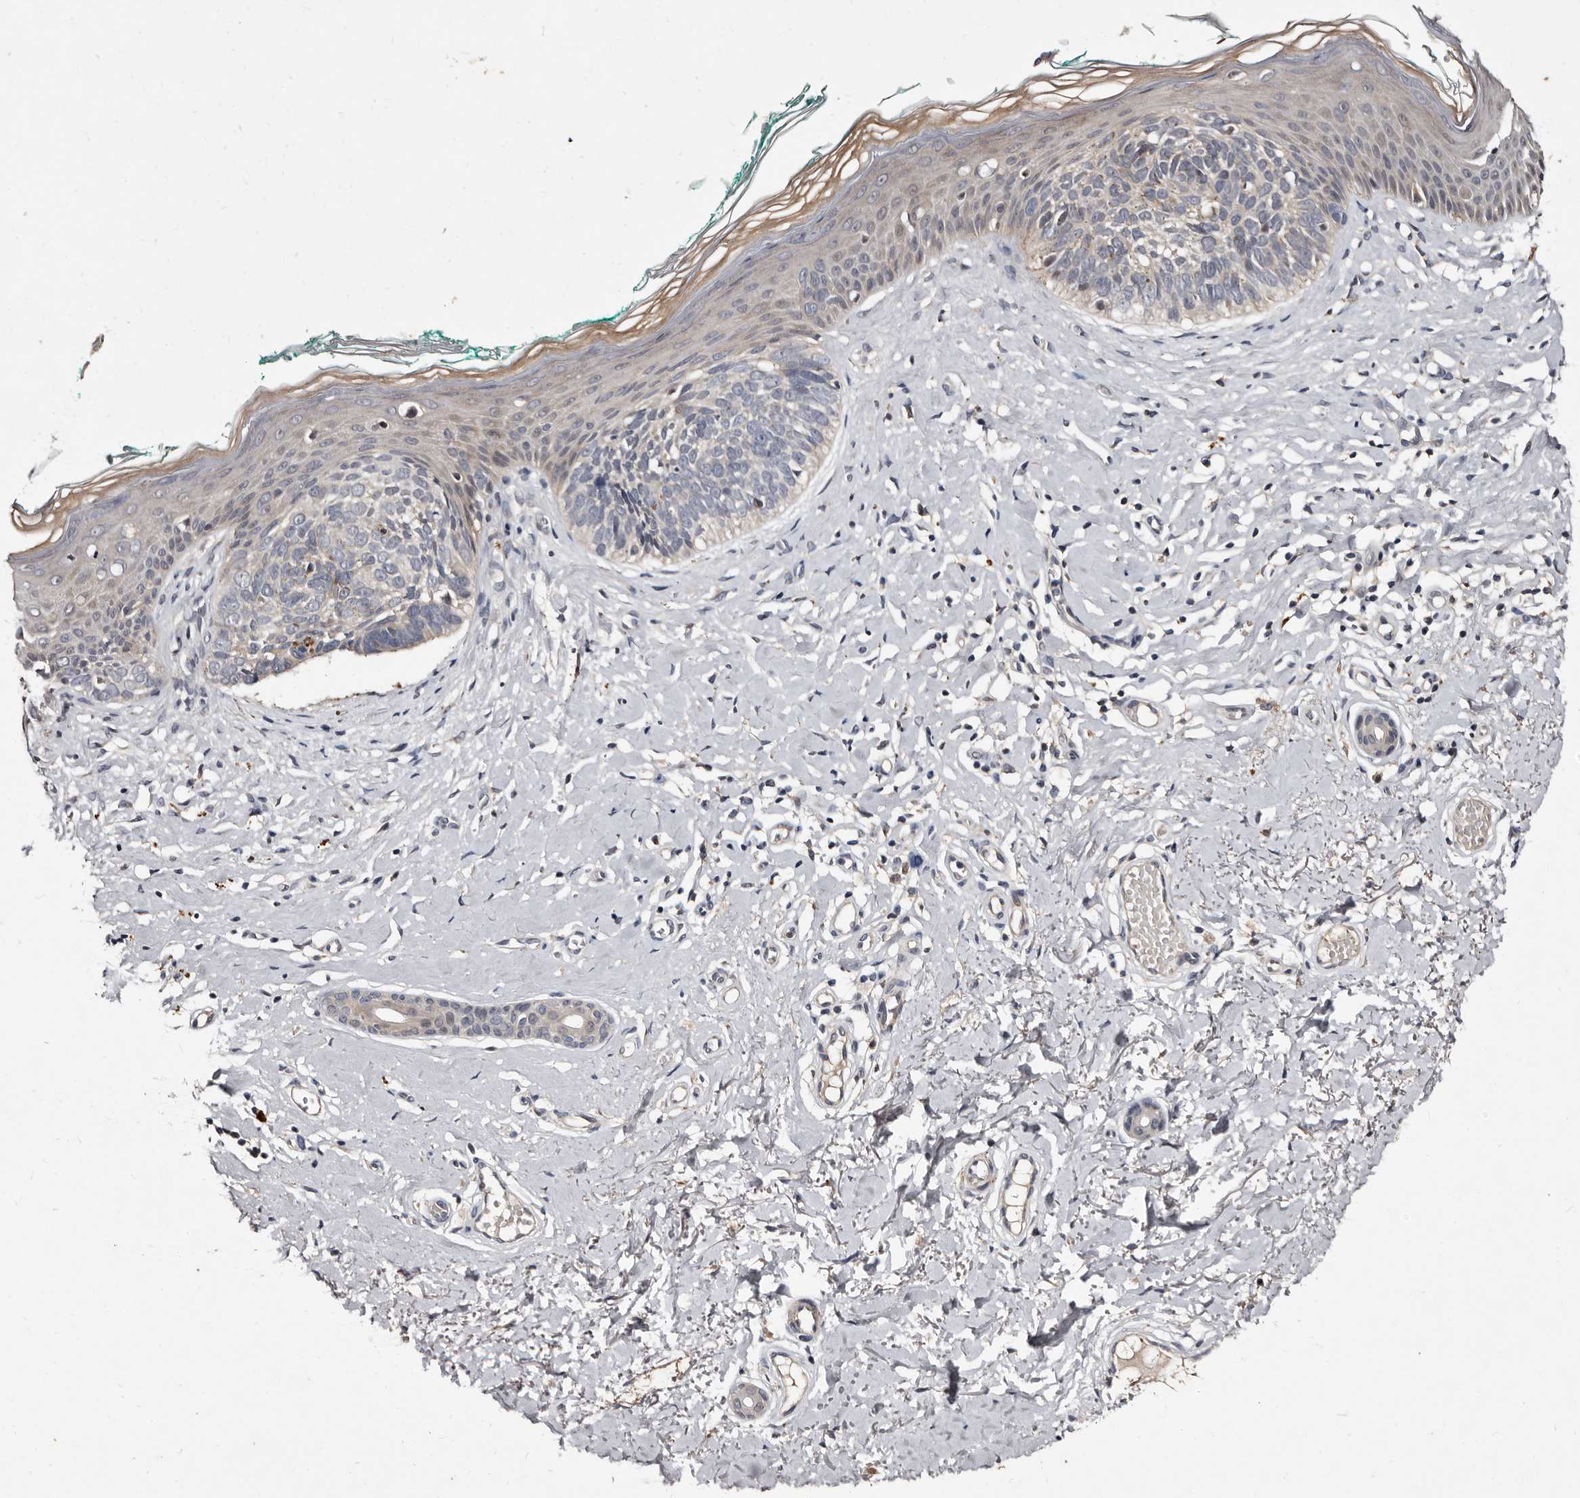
{"staining": {"intensity": "negative", "quantity": "none", "location": "none"}, "tissue": "skin cancer", "cell_type": "Tumor cells", "image_type": "cancer", "snomed": [{"axis": "morphology", "description": "Basal cell carcinoma"}, {"axis": "topography", "description": "Skin"}], "caption": "This image is of skin cancer (basal cell carcinoma) stained with immunohistochemistry (IHC) to label a protein in brown with the nuclei are counter-stained blue. There is no staining in tumor cells.", "gene": "LANCL2", "patient": {"sex": "male", "age": 48}}